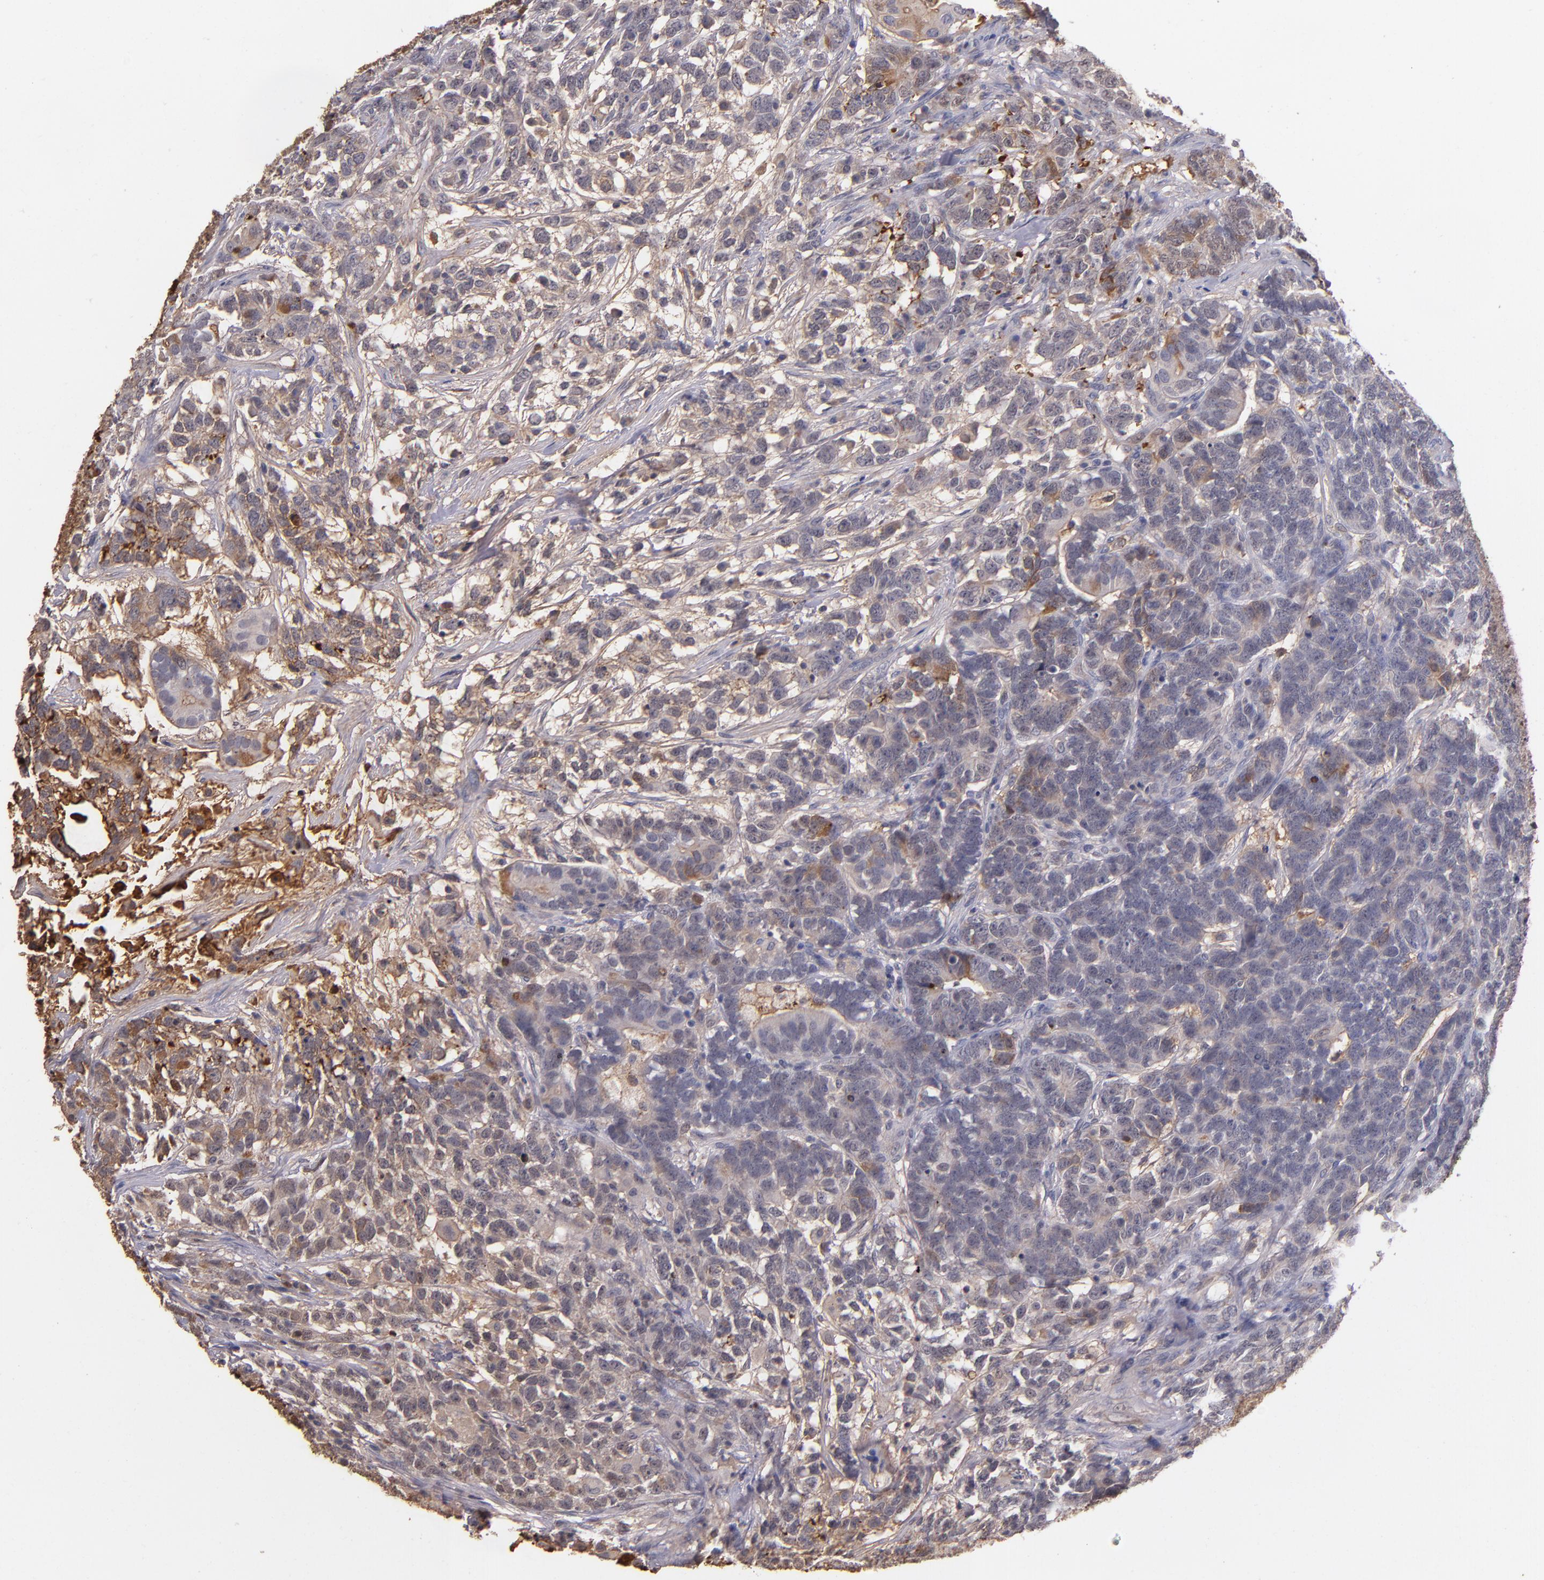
{"staining": {"intensity": "moderate", "quantity": "25%-75%", "location": "cytoplasmic/membranous"}, "tissue": "testis cancer", "cell_type": "Tumor cells", "image_type": "cancer", "snomed": [{"axis": "morphology", "description": "Carcinoma, Embryonal, NOS"}, {"axis": "topography", "description": "Testis"}], "caption": "Moderate cytoplasmic/membranous positivity for a protein is present in about 25%-75% of tumor cells of testis embryonal carcinoma using immunohistochemistry.", "gene": "PTS", "patient": {"sex": "male", "age": 26}}